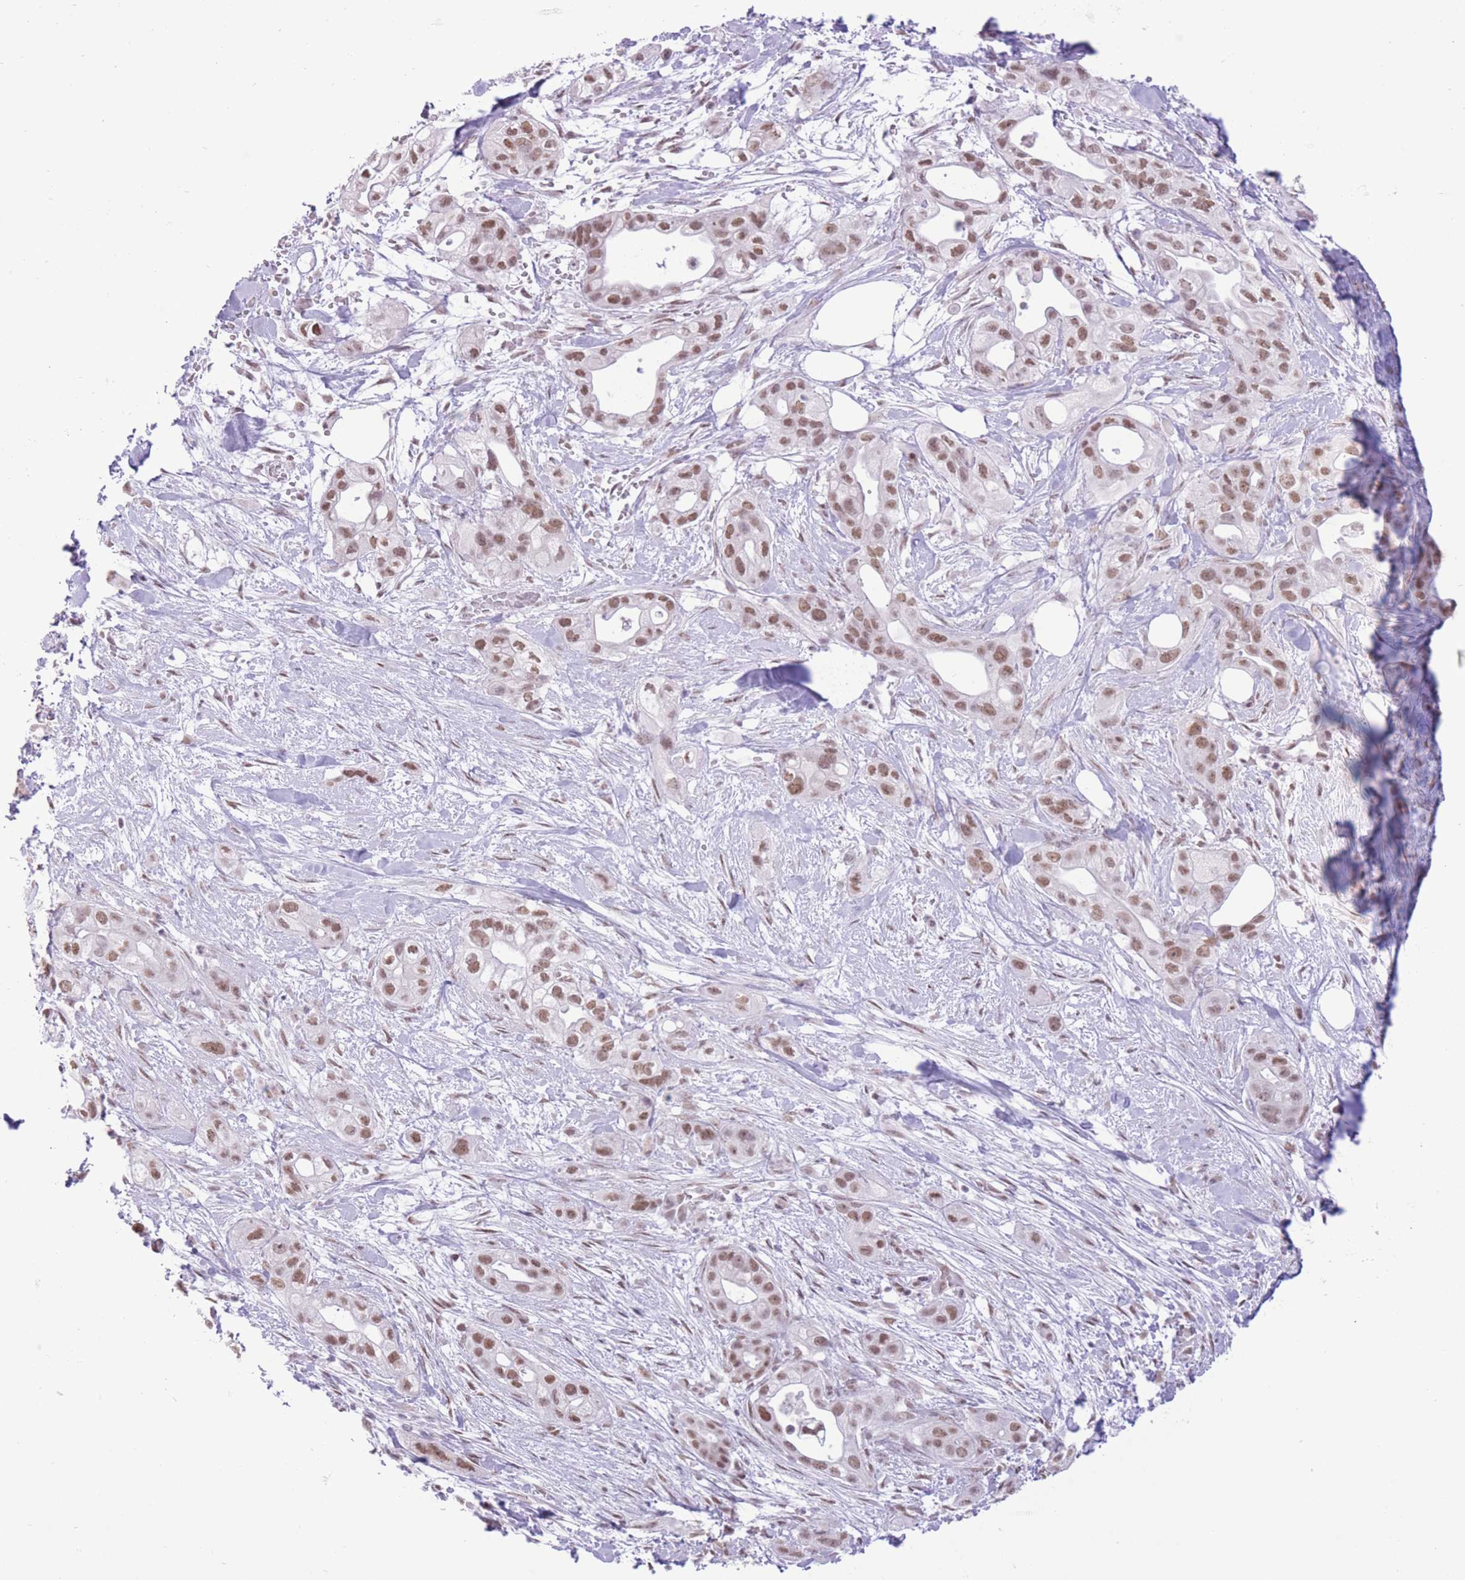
{"staining": {"intensity": "moderate", "quantity": ">75%", "location": "nuclear"}, "tissue": "pancreatic cancer", "cell_type": "Tumor cells", "image_type": "cancer", "snomed": [{"axis": "morphology", "description": "Adenocarcinoma, NOS"}, {"axis": "topography", "description": "Pancreas"}], "caption": "Immunohistochemistry (IHC) image of pancreatic adenocarcinoma stained for a protein (brown), which reveals medium levels of moderate nuclear staining in approximately >75% of tumor cells.", "gene": "ZBED5", "patient": {"sex": "male", "age": 44}}